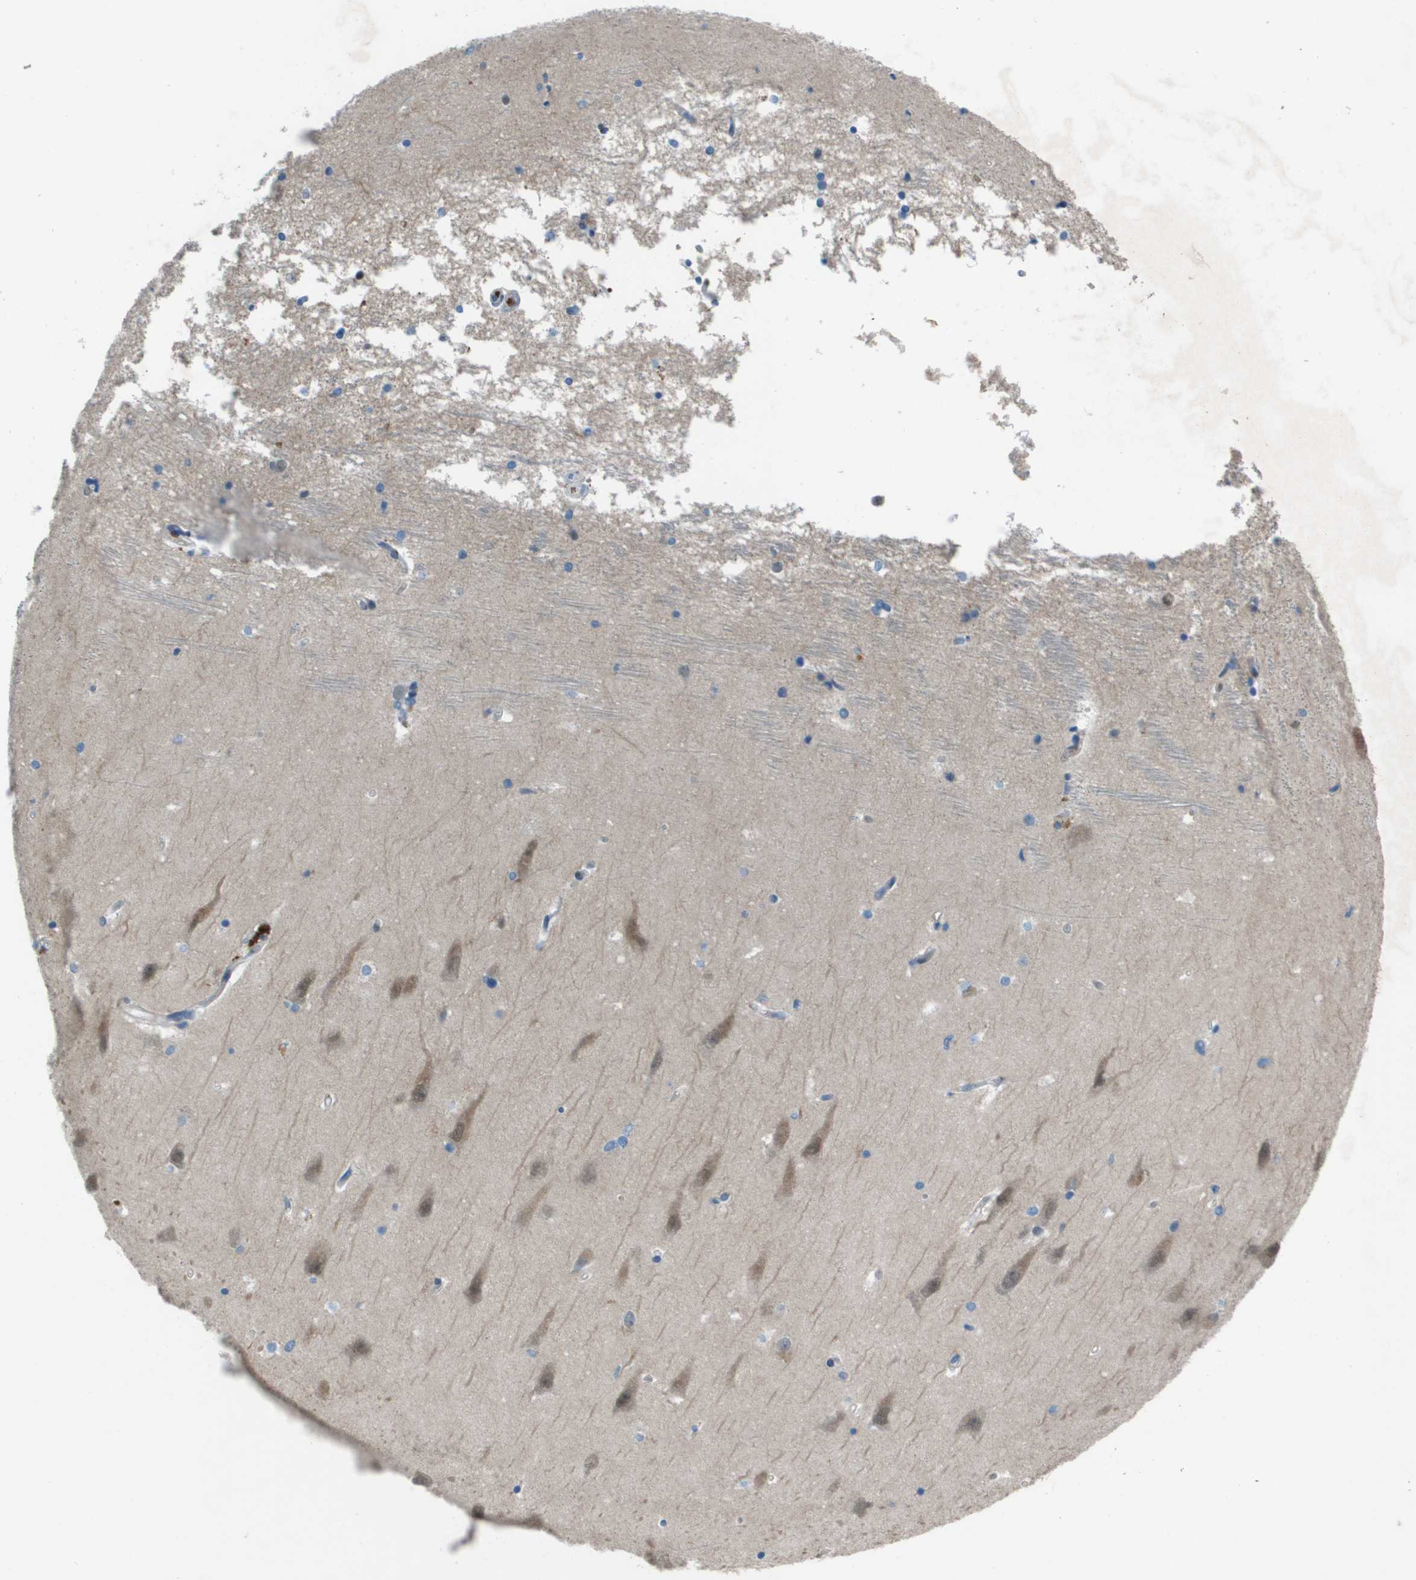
{"staining": {"intensity": "negative", "quantity": "none", "location": "none"}, "tissue": "hippocampus", "cell_type": "Glial cells", "image_type": "normal", "snomed": [{"axis": "morphology", "description": "Normal tissue, NOS"}, {"axis": "topography", "description": "Hippocampus"}], "caption": "The image reveals no significant positivity in glial cells of hippocampus. (Immunohistochemistry, brightfield microscopy, high magnification).", "gene": "CAMK4", "patient": {"sex": "male", "age": 45}}